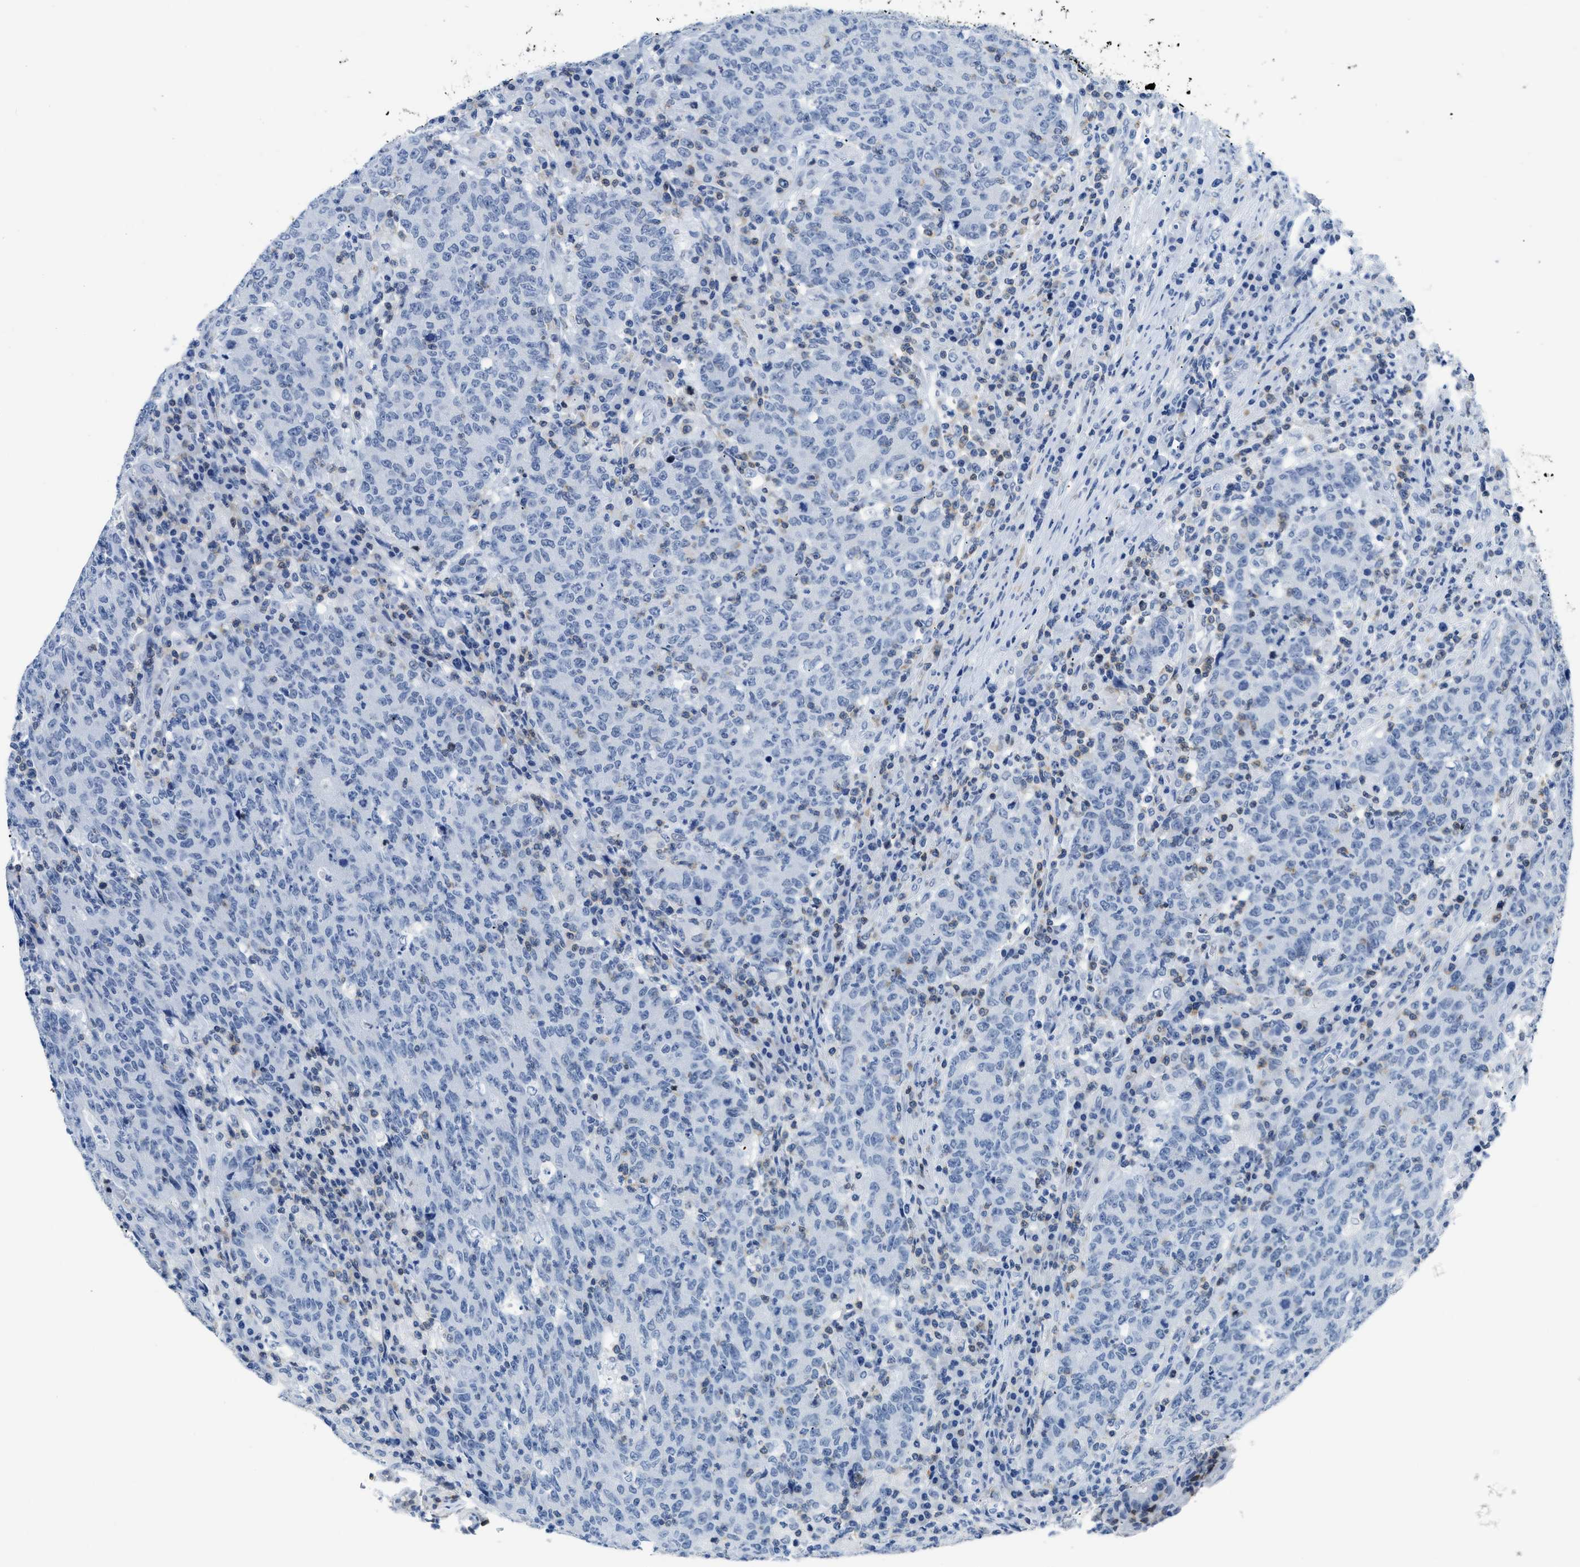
{"staining": {"intensity": "negative", "quantity": "none", "location": "none"}, "tissue": "colorectal cancer", "cell_type": "Tumor cells", "image_type": "cancer", "snomed": [{"axis": "morphology", "description": "Adenocarcinoma, NOS"}, {"axis": "topography", "description": "Colon"}], "caption": "Protein analysis of adenocarcinoma (colorectal) reveals no significant expression in tumor cells.", "gene": "NFATC2", "patient": {"sex": "female", "age": 75}}